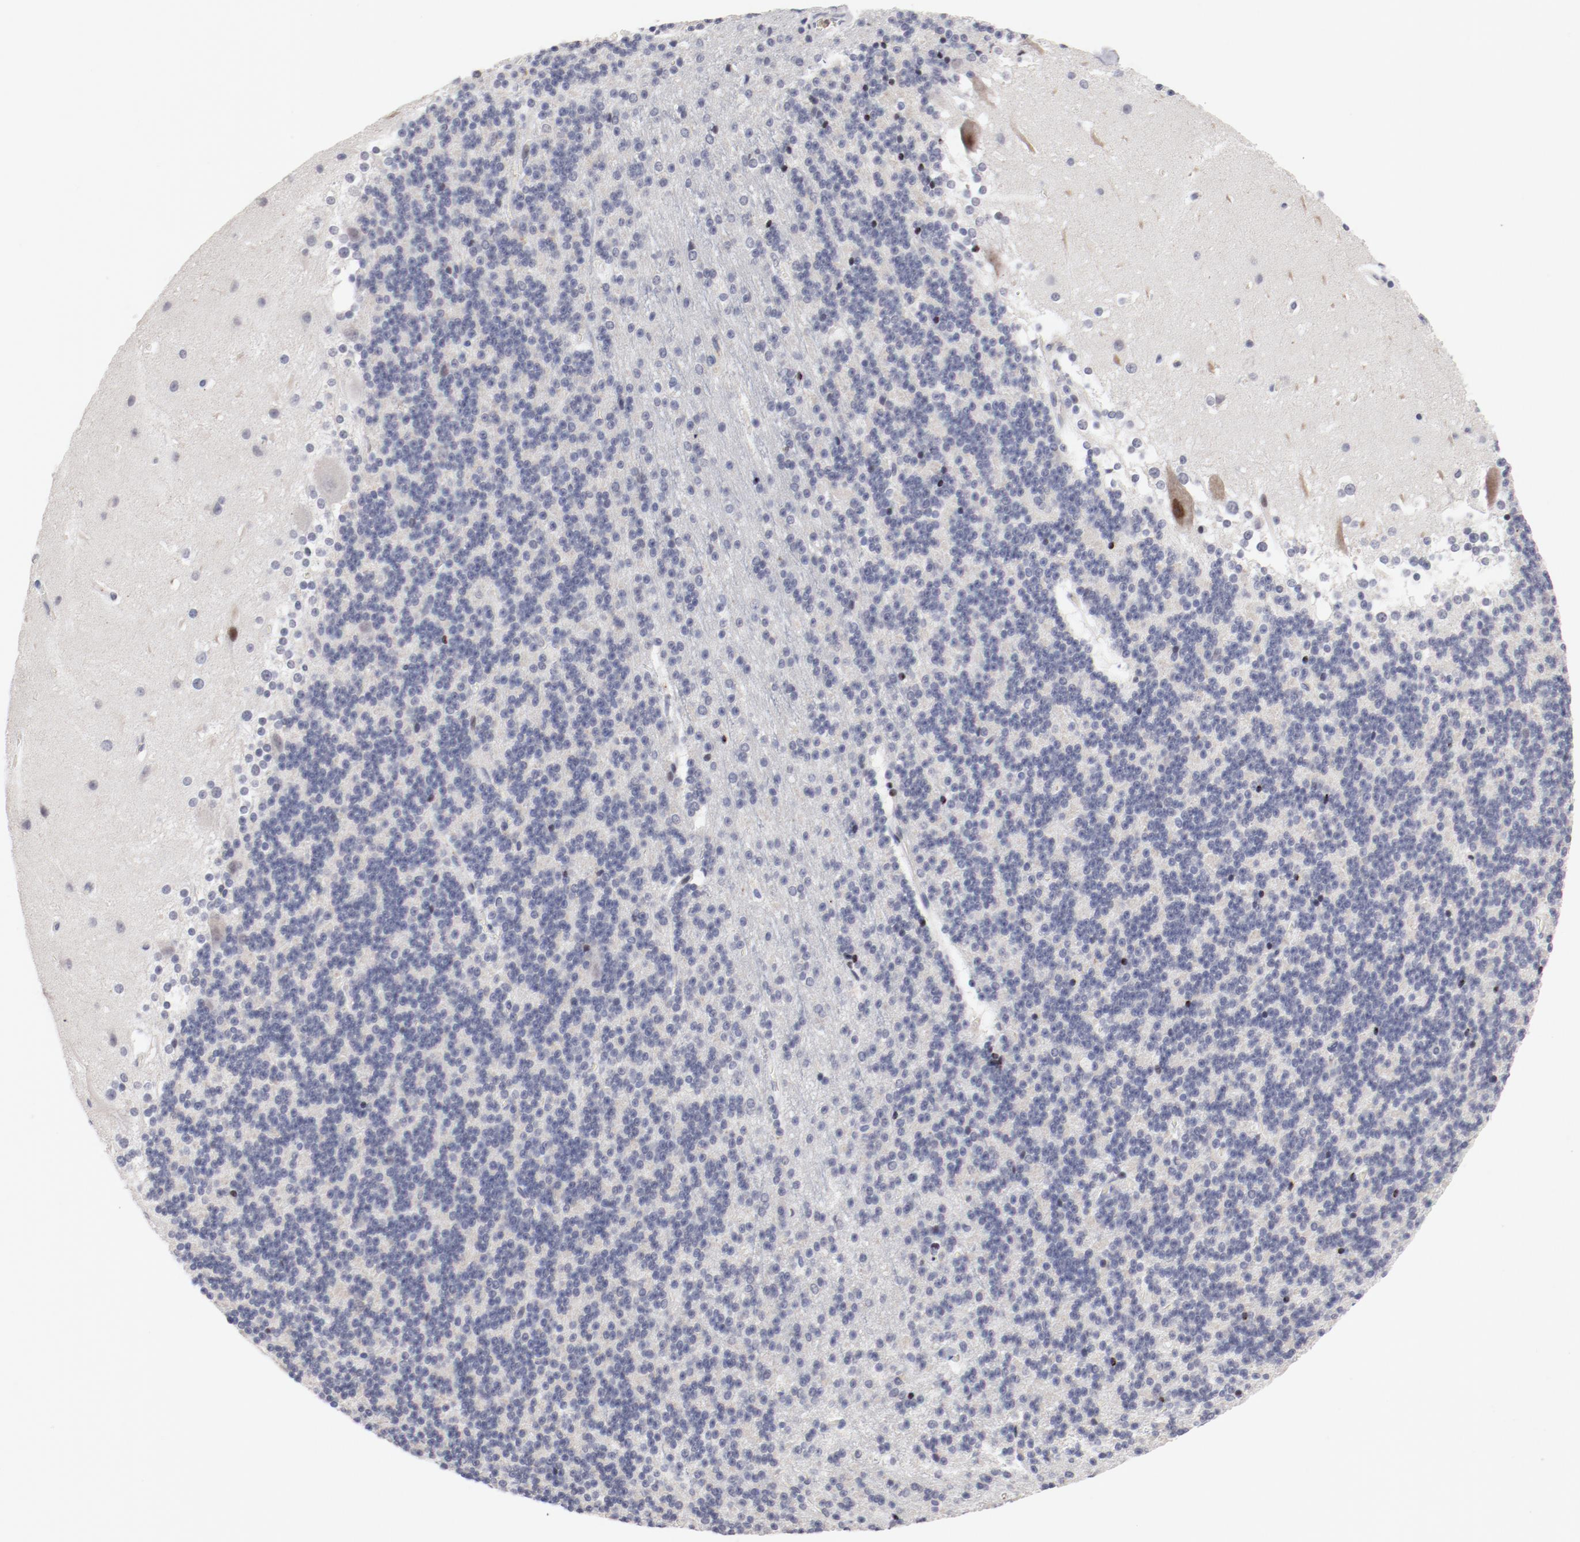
{"staining": {"intensity": "negative", "quantity": "none", "location": "none"}, "tissue": "cerebellum", "cell_type": "Cells in granular layer", "image_type": "normal", "snomed": [{"axis": "morphology", "description": "Normal tissue, NOS"}, {"axis": "topography", "description": "Cerebellum"}], "caption": "Micrograph shows no significant protein expression in cells in granular layer of normal cerebellum. Brightfield microscopy of immunohistochemistry (IHC) stained with DAB (3,3'-diaminobenzidine) (brown) and hematoxylin (blue), captured at high magnification.", "gene": "FSCB", "patient": {"sex": "female", "age": 19}}